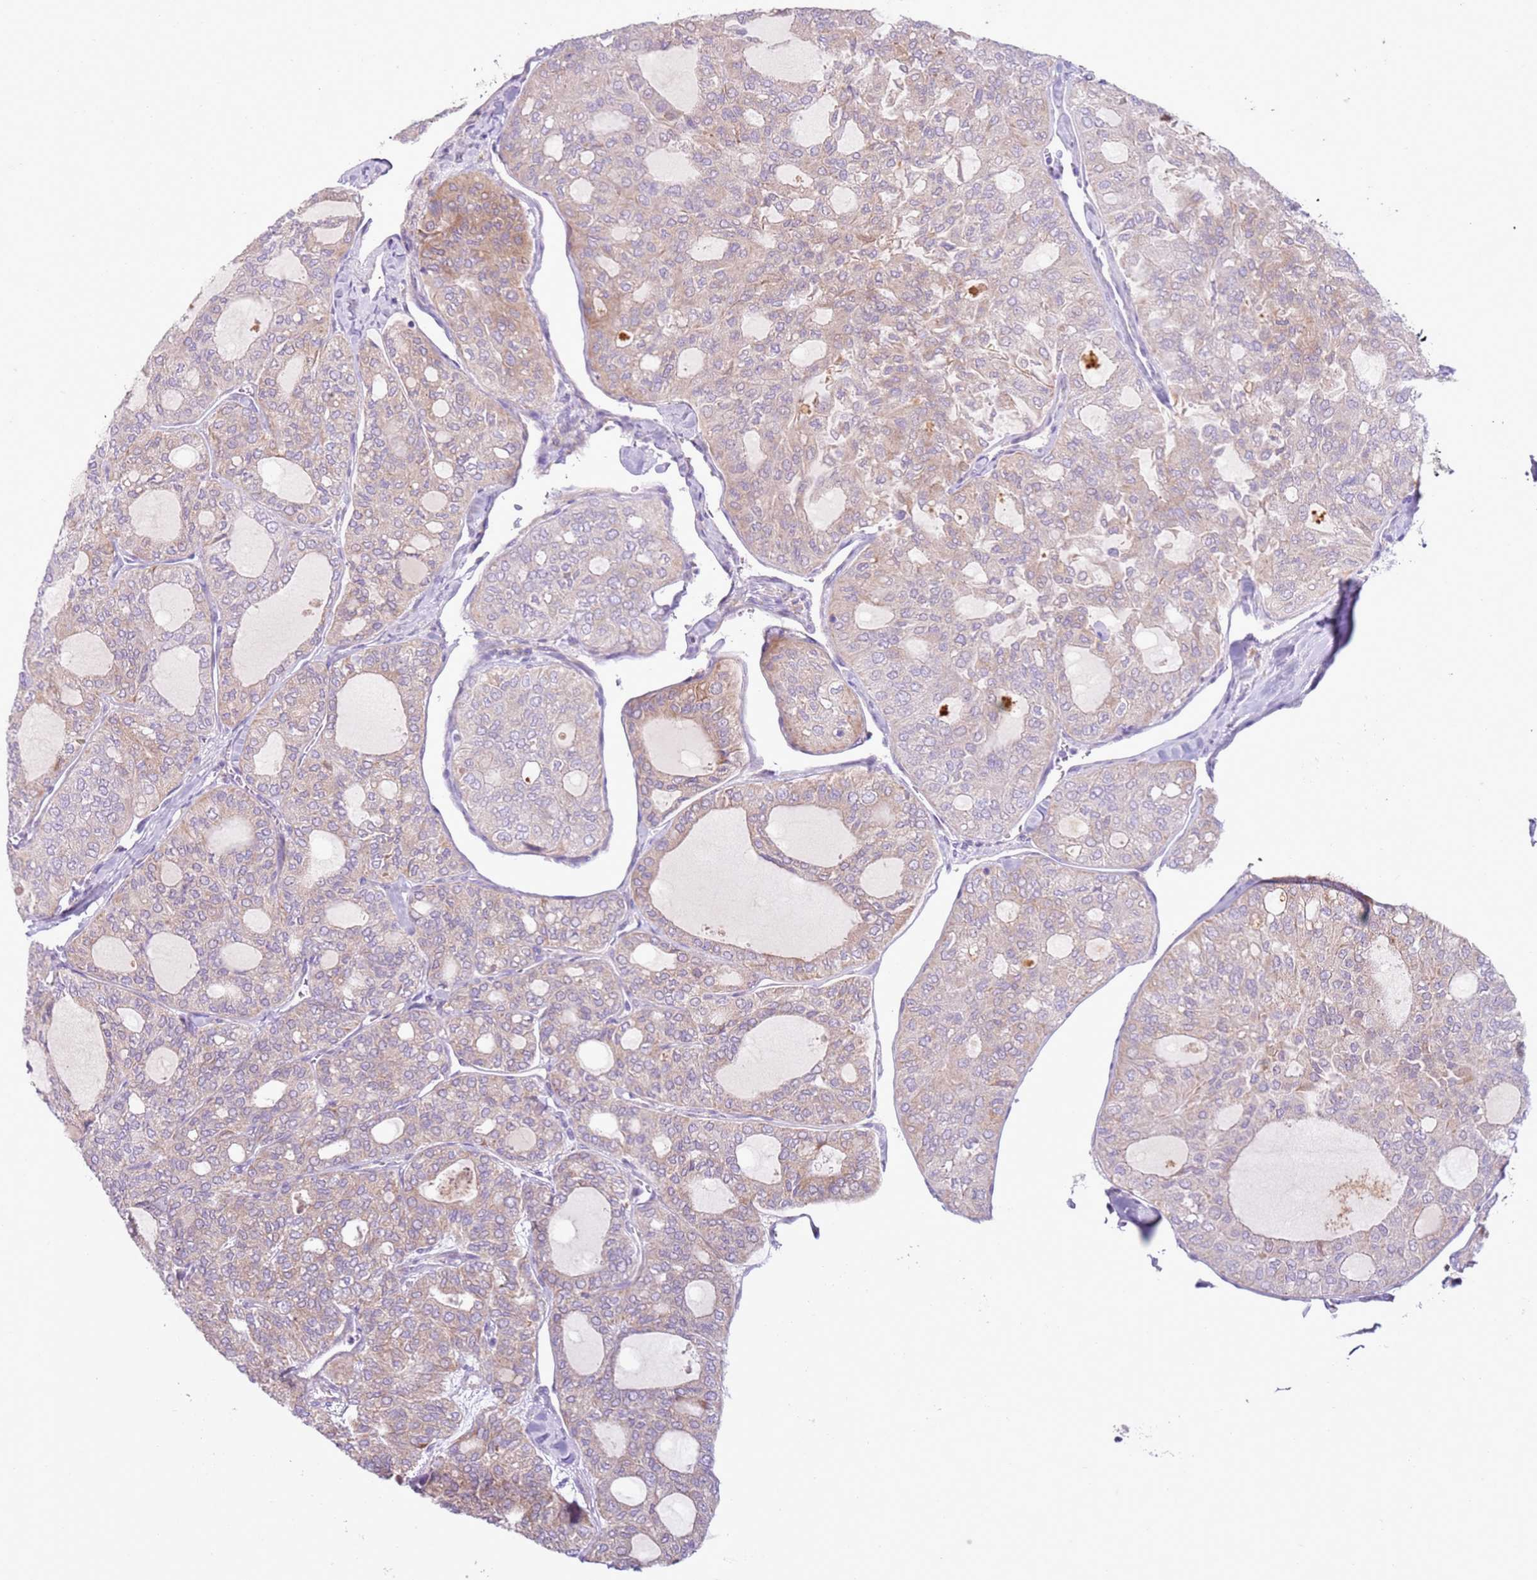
{"staining": {"intensity": "weak", "quantity": "25%-75%", "location": "cytoplasmic/membranous"}, "tissue": "thyroid cancer", "cell_type": "Tumor cells", "image_type": "cancer", "snomed": [{"axis": "morphology", "description": "Follicular adenoma carcinoma, NOS"}, {"axis": "topography", "description": "Thyroid gland"}], "caption": "Immunohistochemistry (DAB (3,3'-diaminobenzidine)) staining of thyroid cancer (follicular adenoma carcinoma) shows weak cytoplasmic/membranous protein positivity in approximately 25%-75% of tumor cells.", "gene": "OAF", "patient": {"sex": "male", "age": 75}}